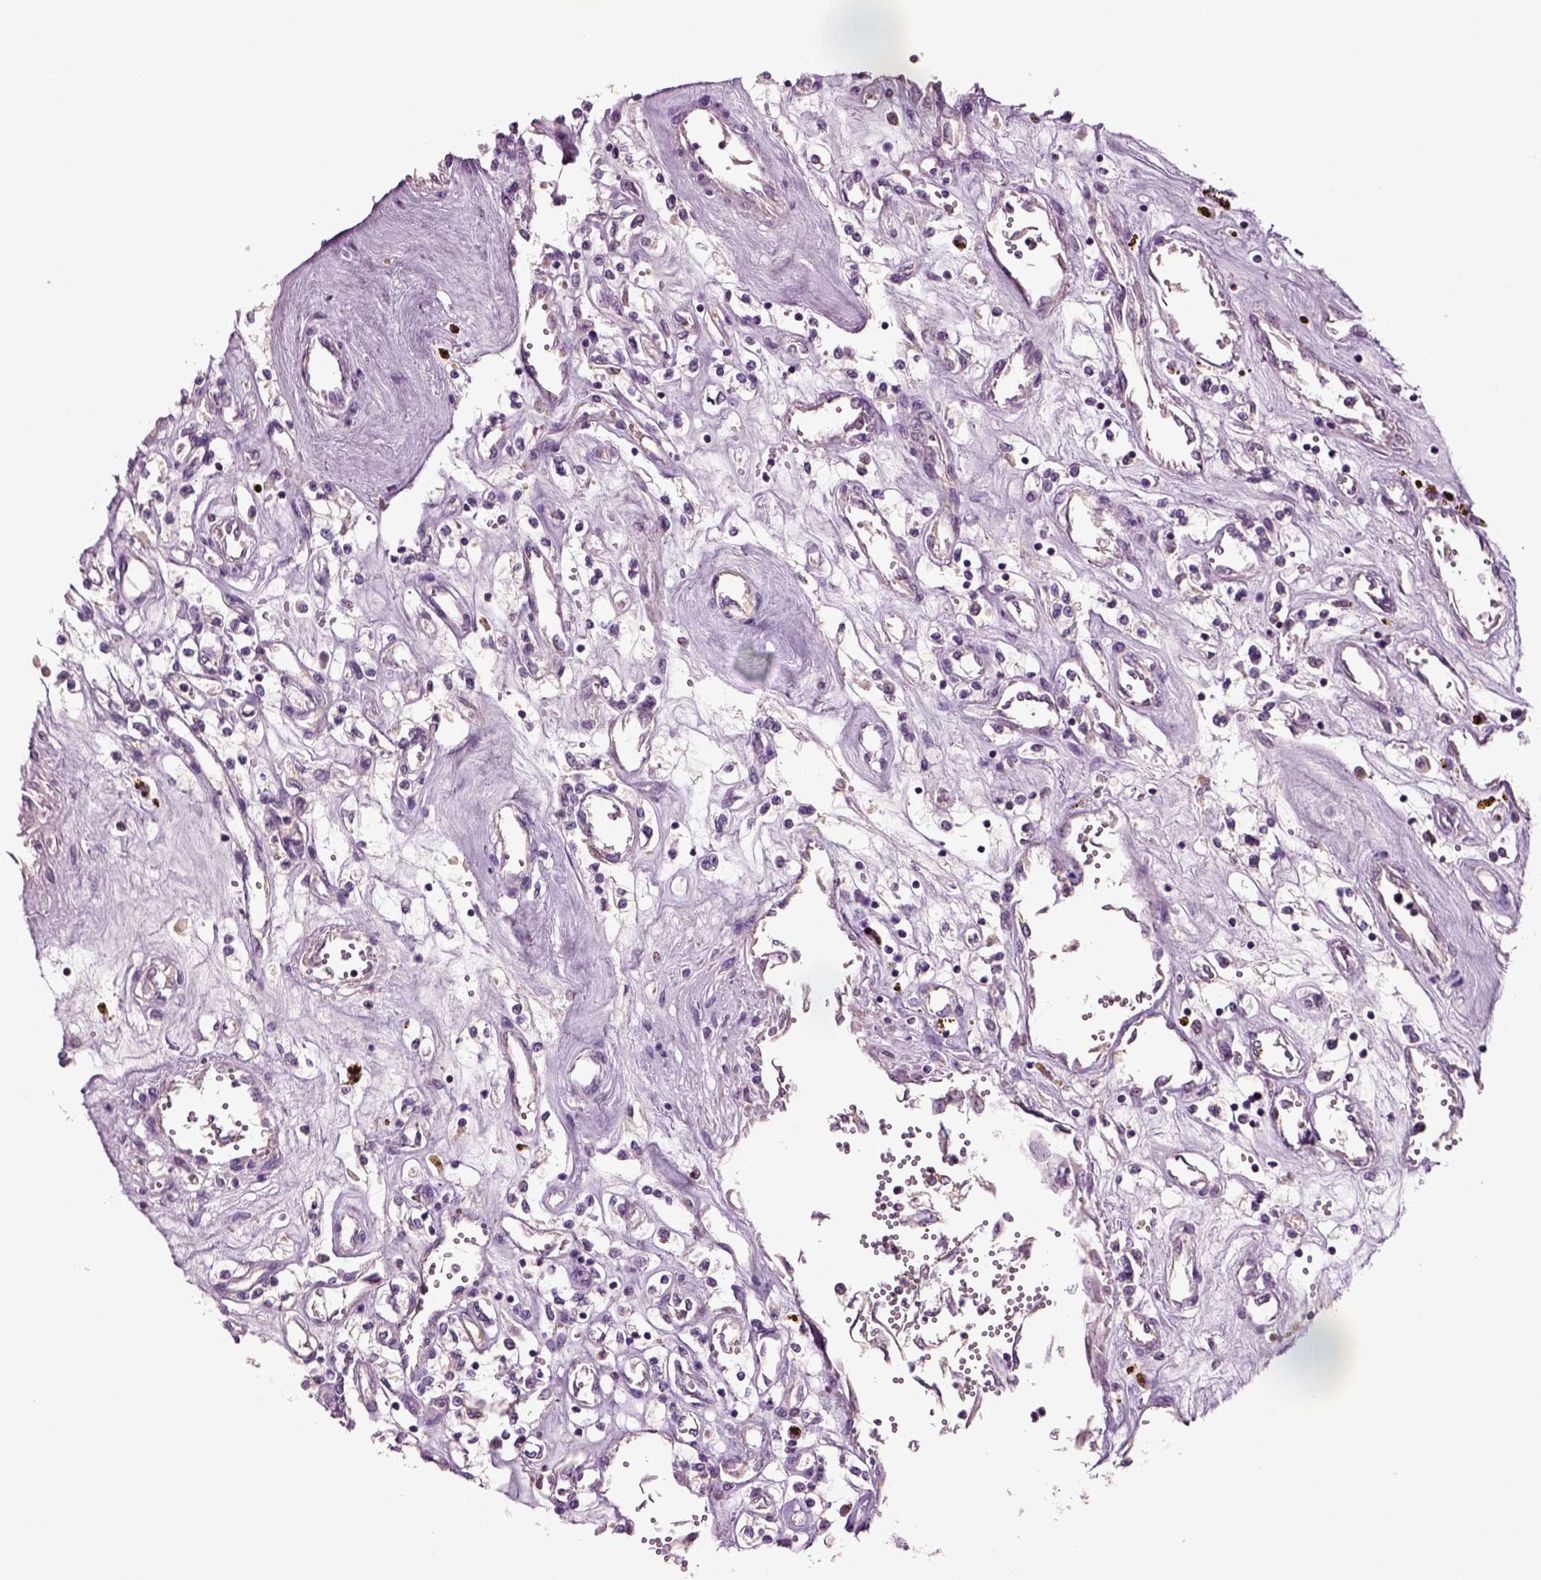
{"staining": {"intensity": "negative", "quantity": "none", "location": "none"}, "tissue": "renal cancer", "cell_type": "Tumor cells", "image_type": "cancer", "snomed": [{"axis": "morphology", "description": "Adenocarcinoma, NOS"}, {"axis": "topography", "description": "Kidney"}], "caption": "Histopathology image shows no protein staining in tumor cells of renal cancer tissue.", "gene": "DEFB118", "patient": {"sex": "female", "age": 59}}